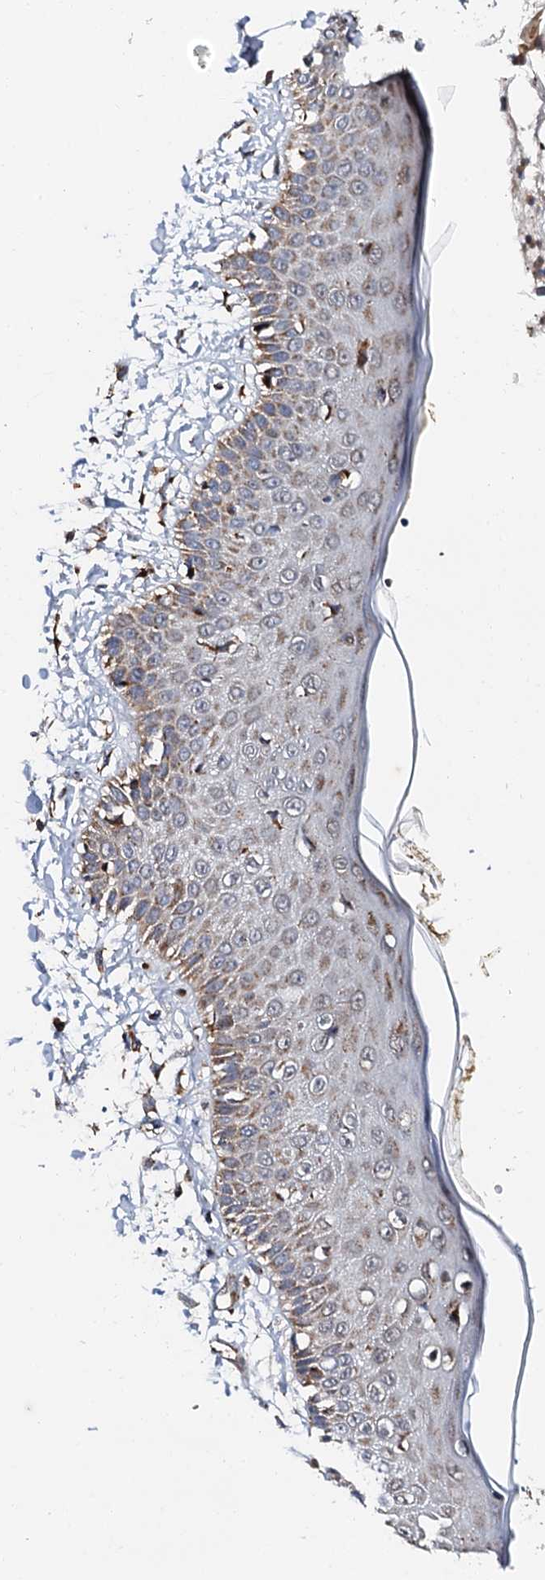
{"staining": {"intensity": "moderate", "quantity": "25%-75%", "location": "cytoplasmic/membranous"}, "tissue": "skin", "cell_type": "Fibroblasts", "image_type": "normal", "snomed": [{"axis": "morphology", "description": "Normal tissue, NOS"}, {"axis": "morphology", "description": "Squamous cell carcinoma, NOS"}, {"axis": "topography", "description": "Skin"}, {"axis": "topography", "description": "Peripheral nerve tissue"}], "caption": "This is an image of immunohistochemistry staining of normal skin, which shows moderate staining in the cytoplasmic/membranous of fibroblasts.", "gene": "UBE3C", "patient": {"sex": "male", "age": 83}}